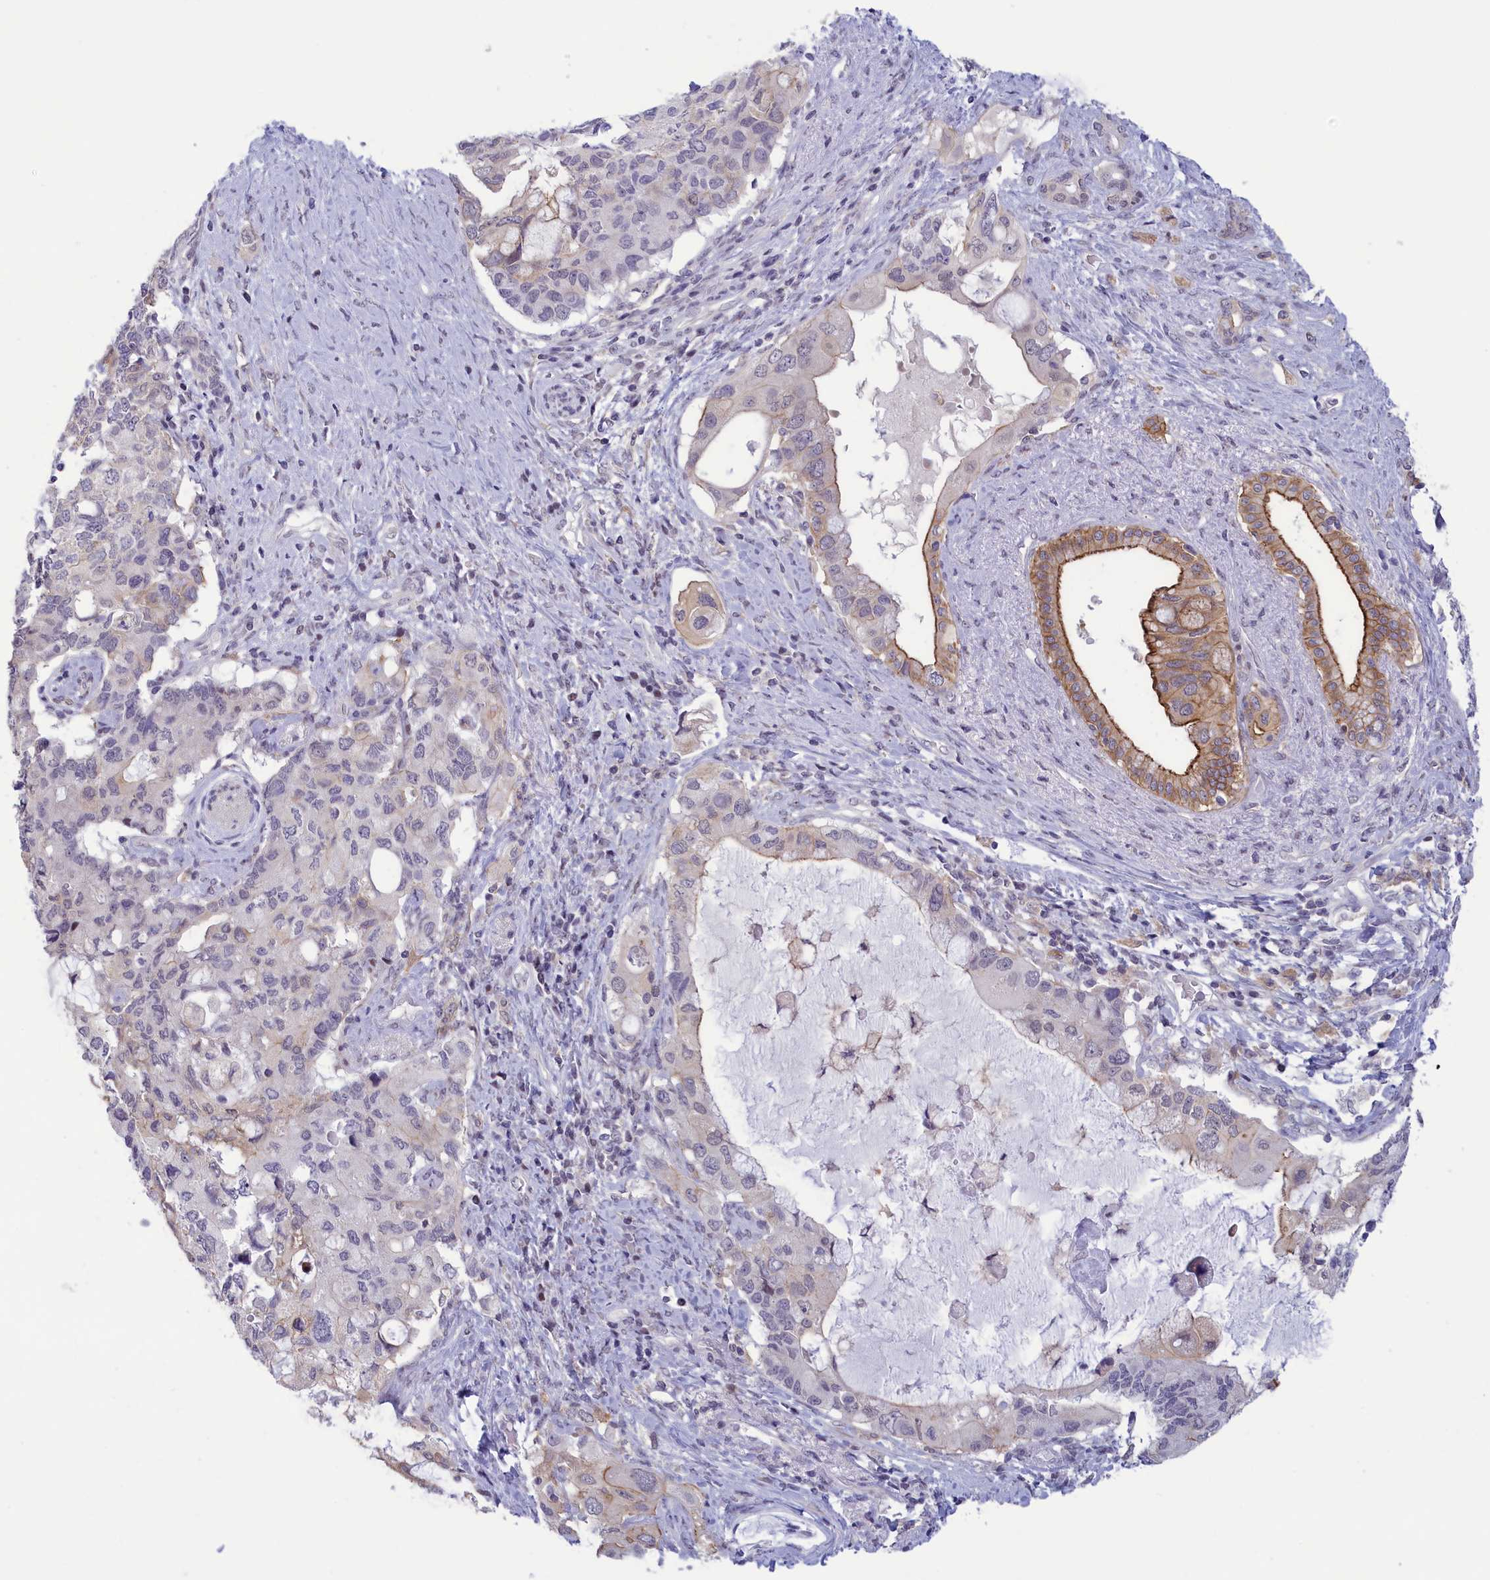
{"staining": {"intensity": "moderate", "quantity": "<25%", "location": "cytoplasmic/membranous"}, "tissue": "pancreatic cancer", "cell_type": "Tumor cells", "image_type": "cancer", "snomed": [{"axis": "morphology", "description": "Adenocarcinoma, NOS"}, {"axis": "topography", "description": "Pancreas"}], "caption": "An immunohistochemistry (IHC) micrograph of neoplastic tissue is shown. Protein staining in brown labels moderate cytoplasmic/membranous positivity in pancreatic adenocarcinoma within tumor cells.", "gene": "CORO2A", "patient": {"sex": "female", "age": 56}}